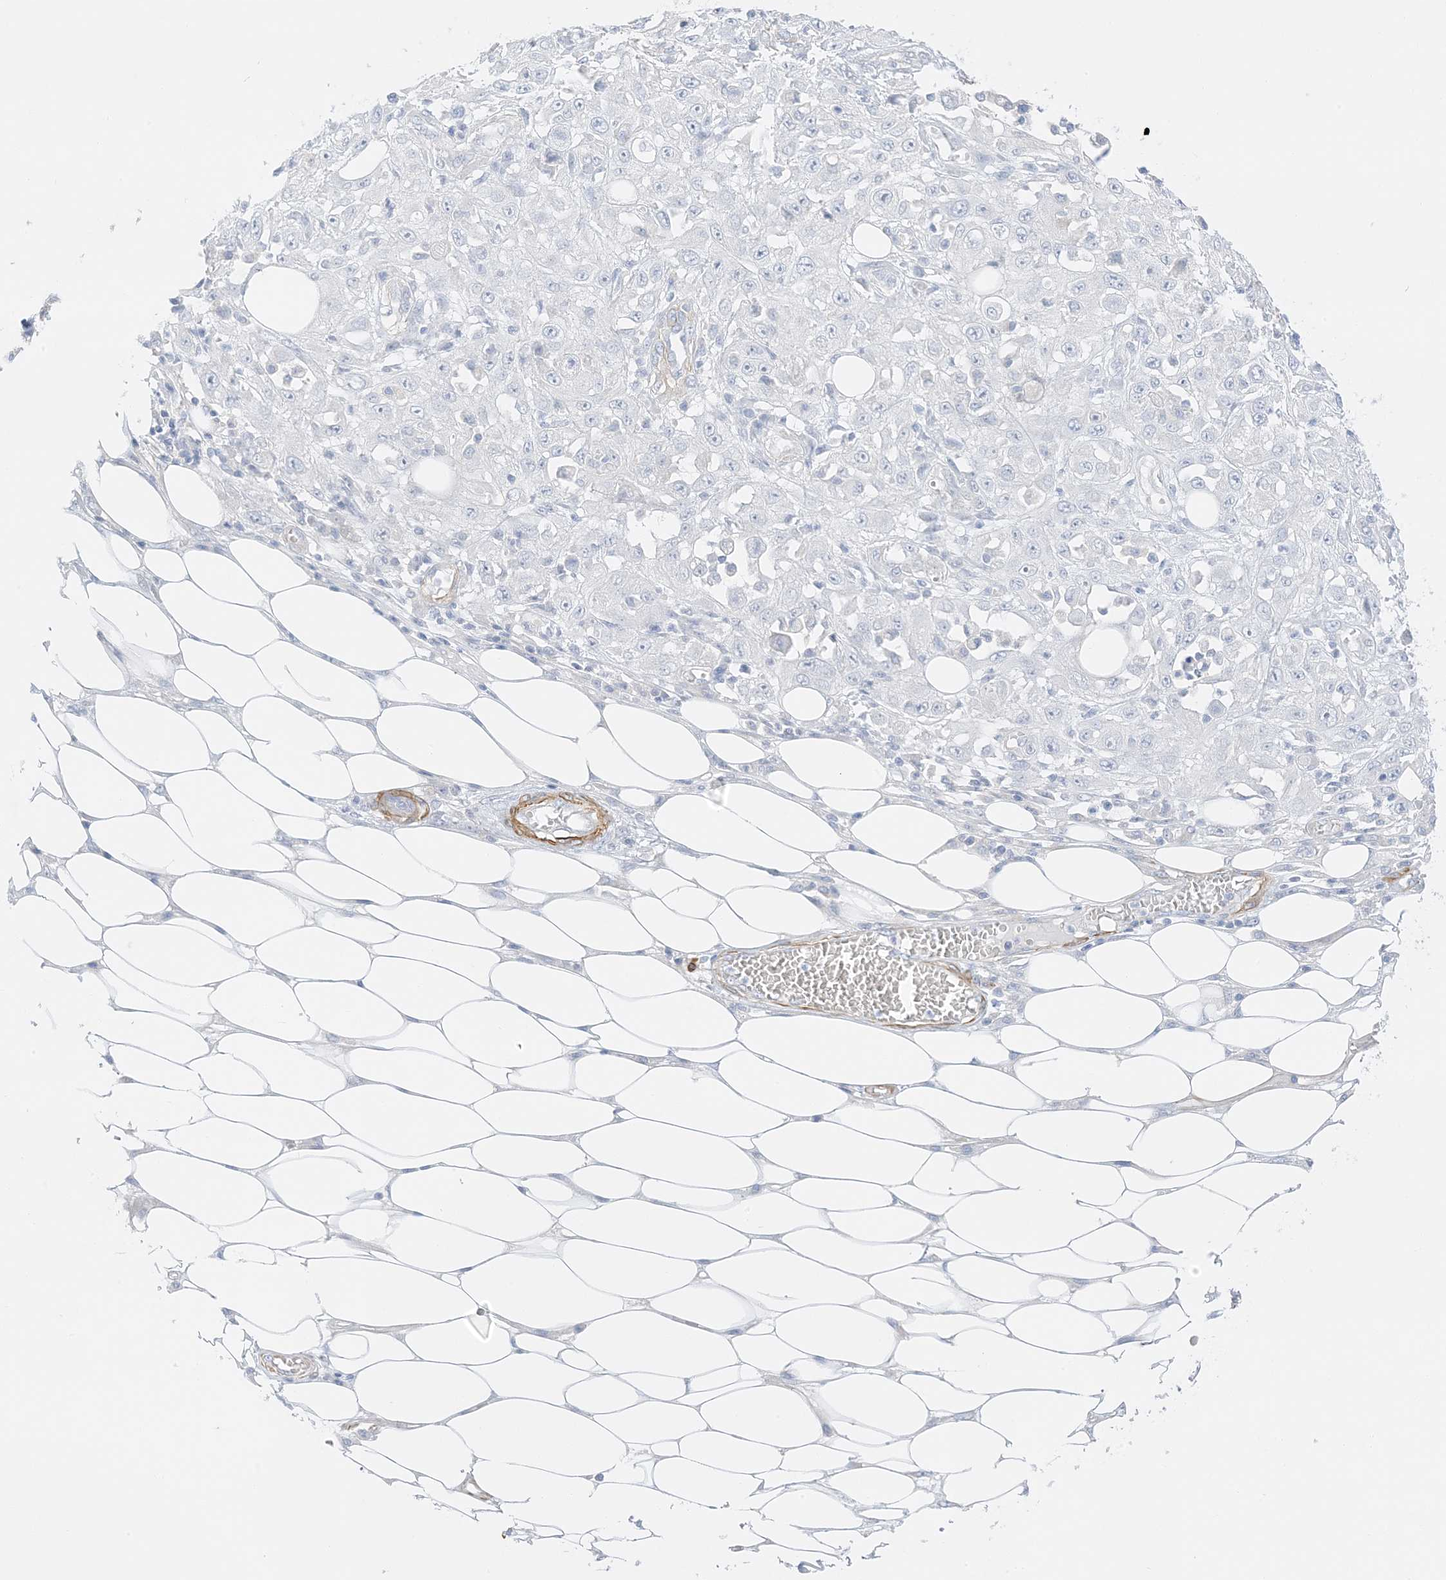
{"staining": {"intensity": "negative", "quantity": "none", "location": "none"}, "tissue": "skin cancer", "cell_type": "Tumor cells", "image_type": "cancer", "snomed": [{"axis": "morphology", "description": "Squamous cell carcinoma, NOS"}, {"axis": "morphology", "description": "Squamous cell carcinoma, metastatic, NOS"}, {"axis": "topography", "description": "Skin"}, {"axis": "topography", "description": "Lymph node"}], "caption": "A high-resolution photomicrograph shows immunohistochemistry staining of skin cancer (squamous cell carcinoma), which displays no significant staining in tumor cells.", "gene": "SLC22A13", "patient": {"sex": "male", "age": 75}}